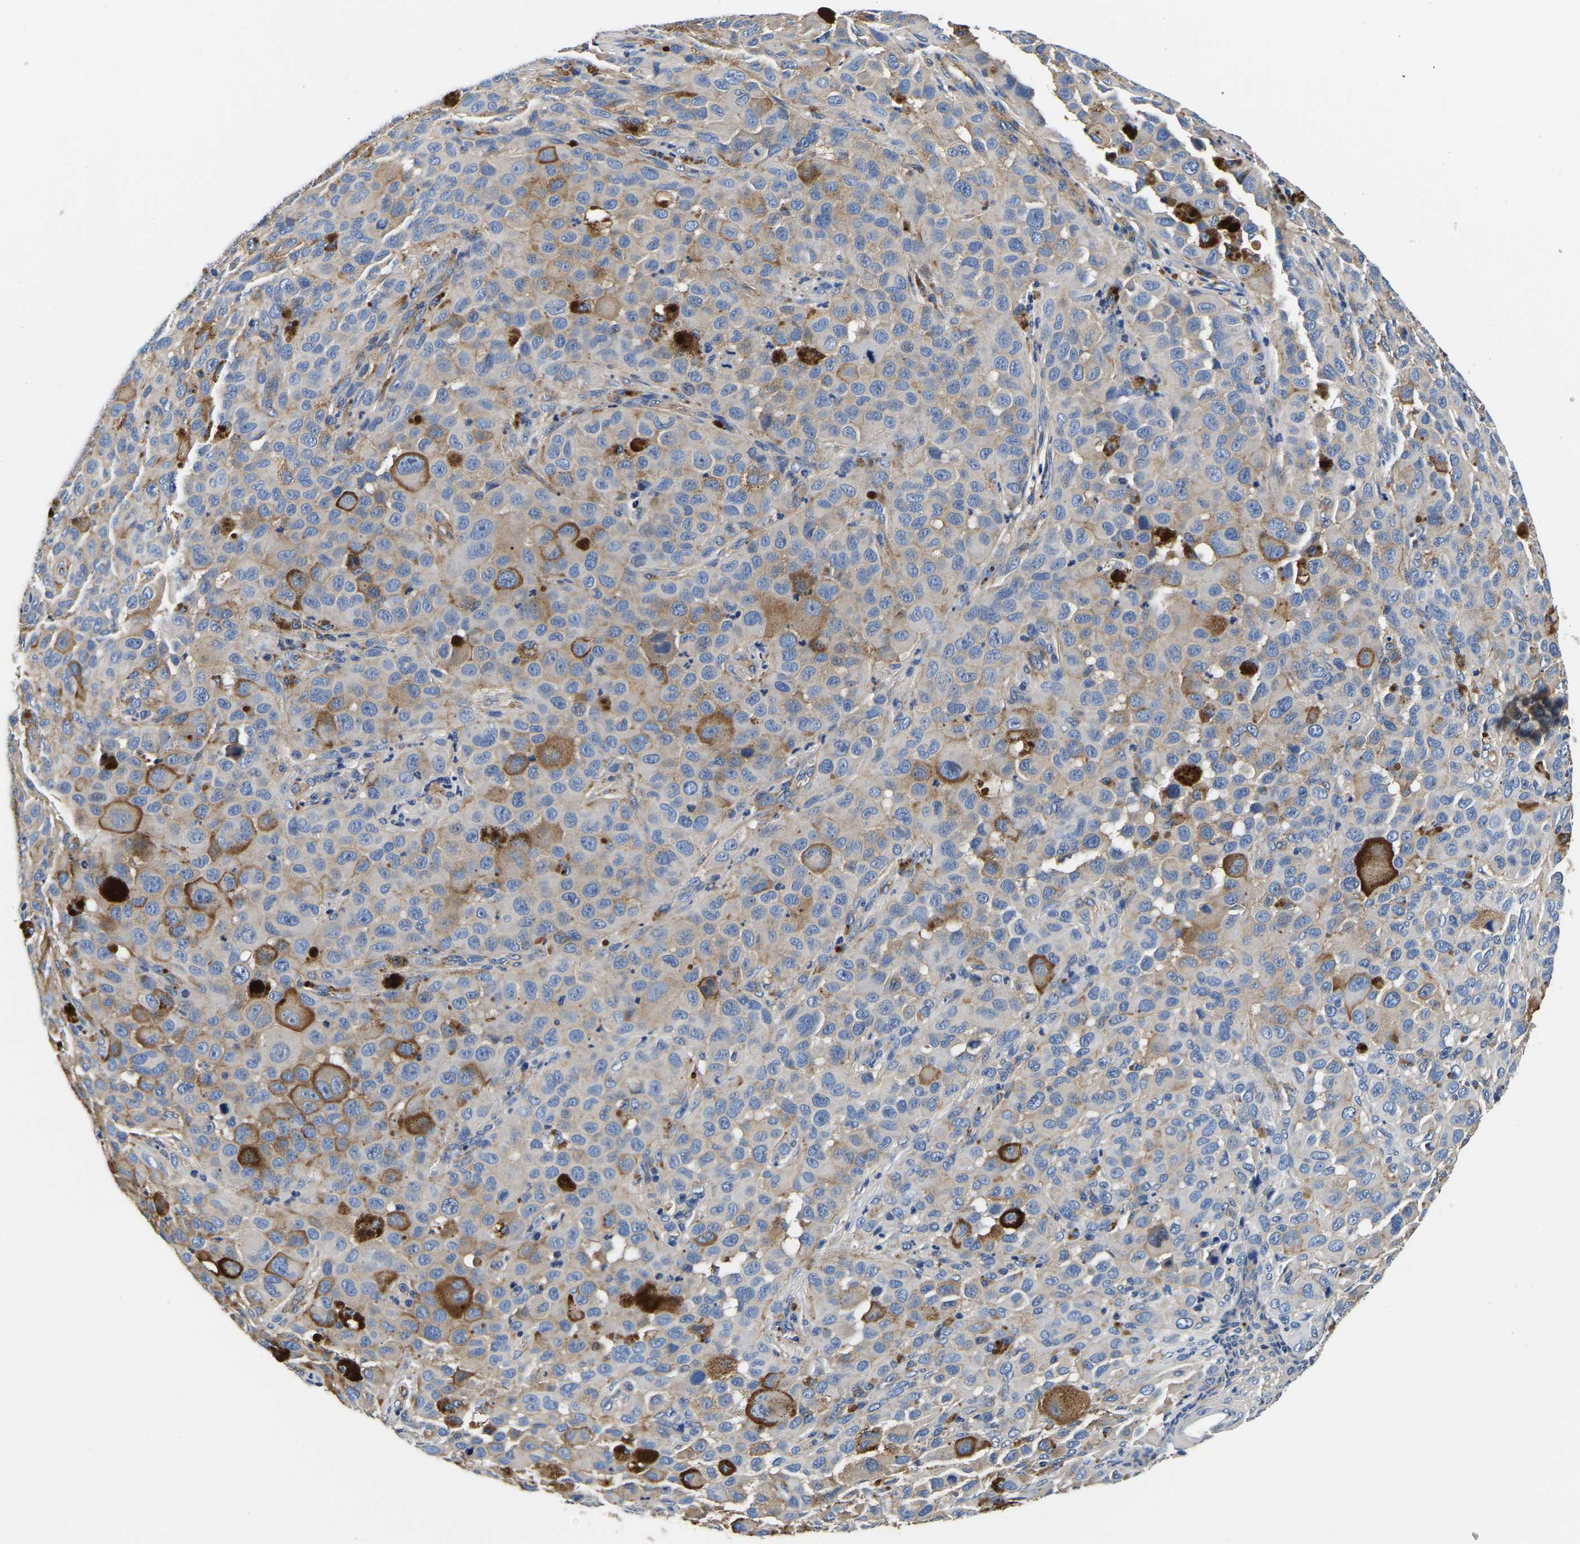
{"staining": {"intensity": "weak", "quantity": "<25%", "location": "cytoplasmic/membranous"}, "tissue": "melanoma", "cell_type": "Tumor cells", "image_type": "cancer", "snomed": [{"axis": "morphology", "description": "Malignant melanoma, NOS"}, {"axis": "topography", "description": "Skin"}], "caption": "There is no significant staining in tumor cells of malignant melanoma.", "gene": "SH3GLB1", "patient": {"sex": "male", "age": 96}}